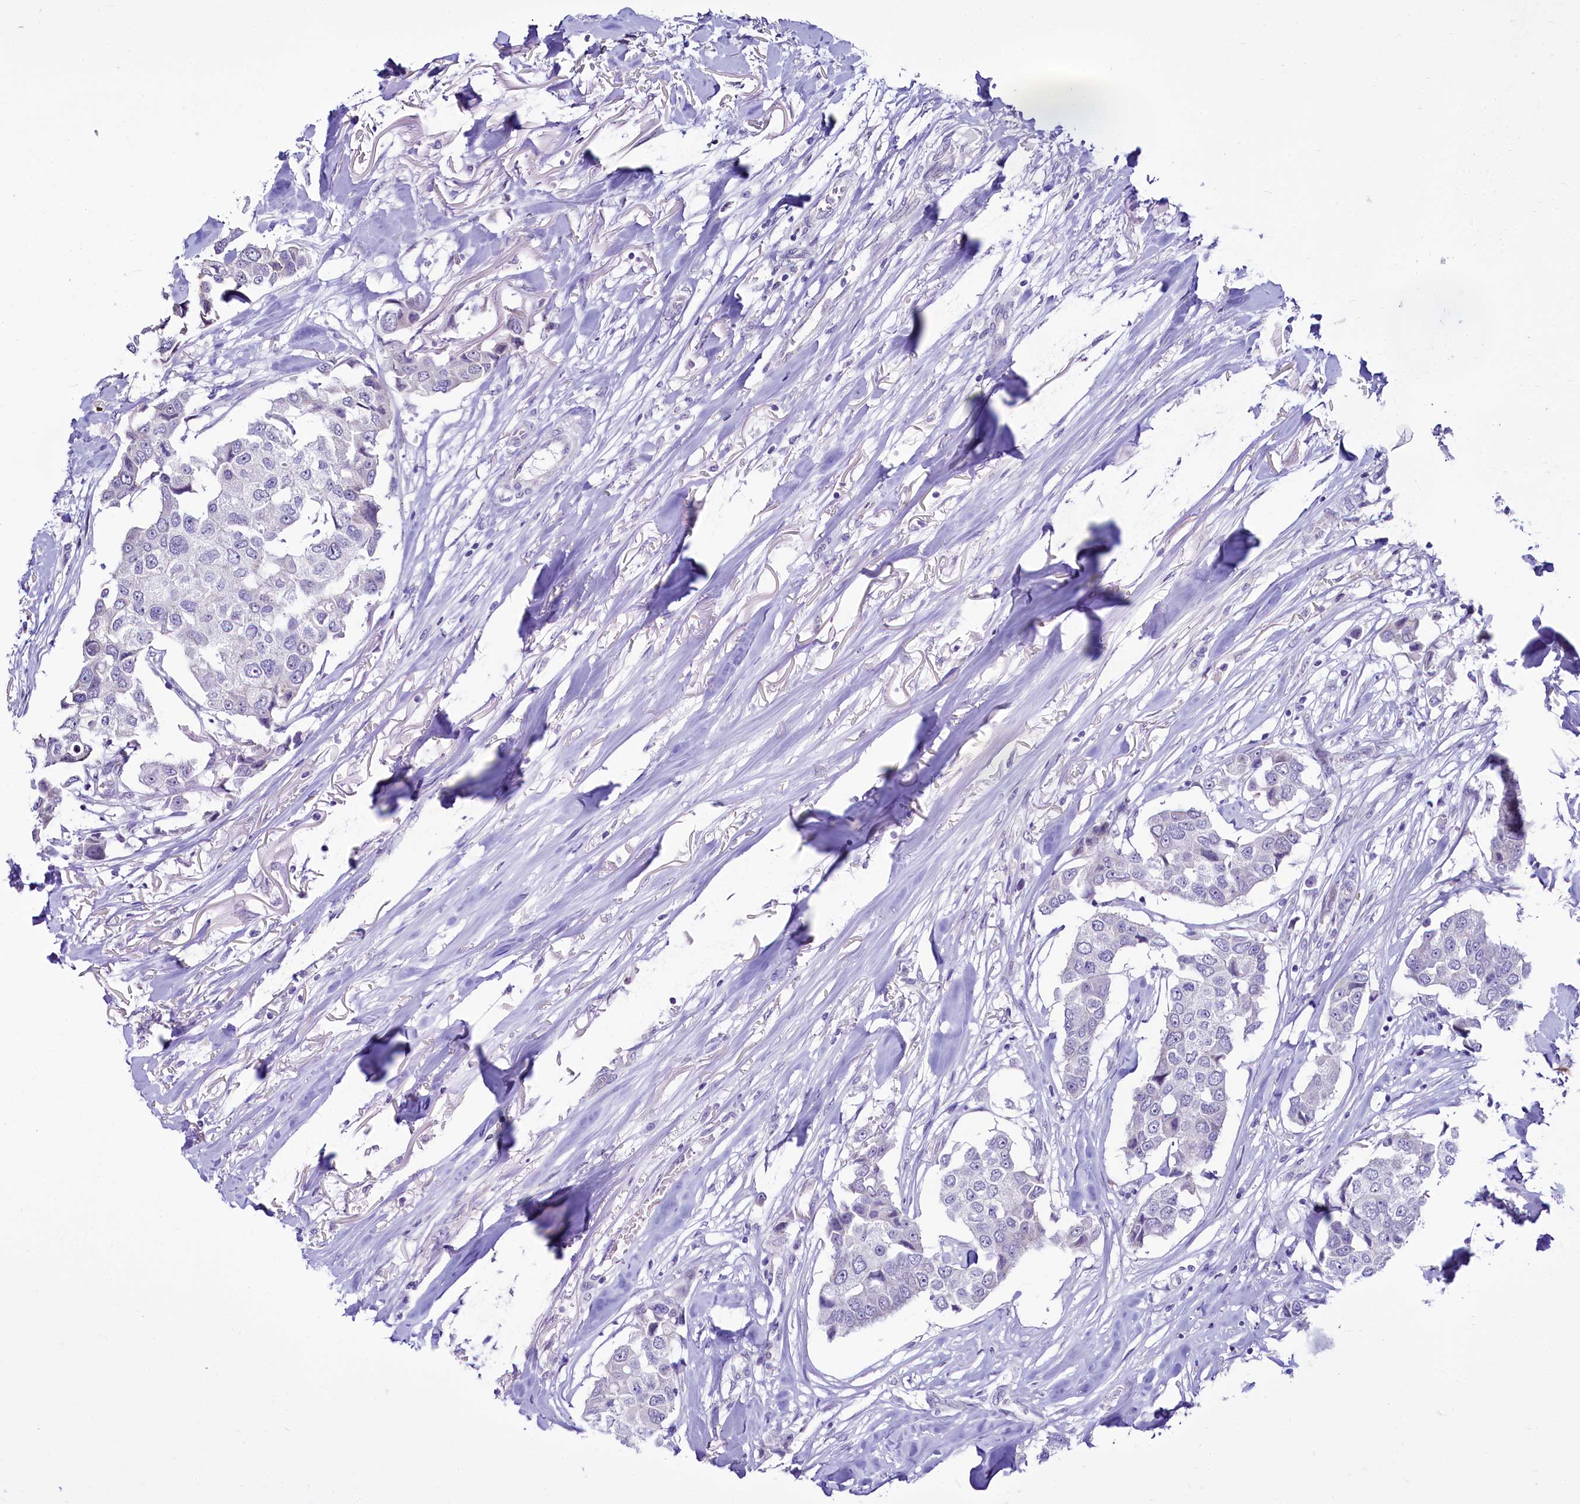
{"staining": {"intensity": "negative", "quantity": "none", "location": "none"}, "tissue": "breast cancer", "cell_type": "Tumor cells", "image_type": "cancer", "snomed": [{"axis": "morphology", "description": "Duct carcinoma"}, {"axis": "topography", "description": "Breast"}], "caption": "Immunohistochemistry (IHC) micrograph of human breast cancer stained for a protein (brown), which demonstrates no staining in tumor cells.", "gene": "BANK1", "patient": {"sex": "female", "age": 80}}